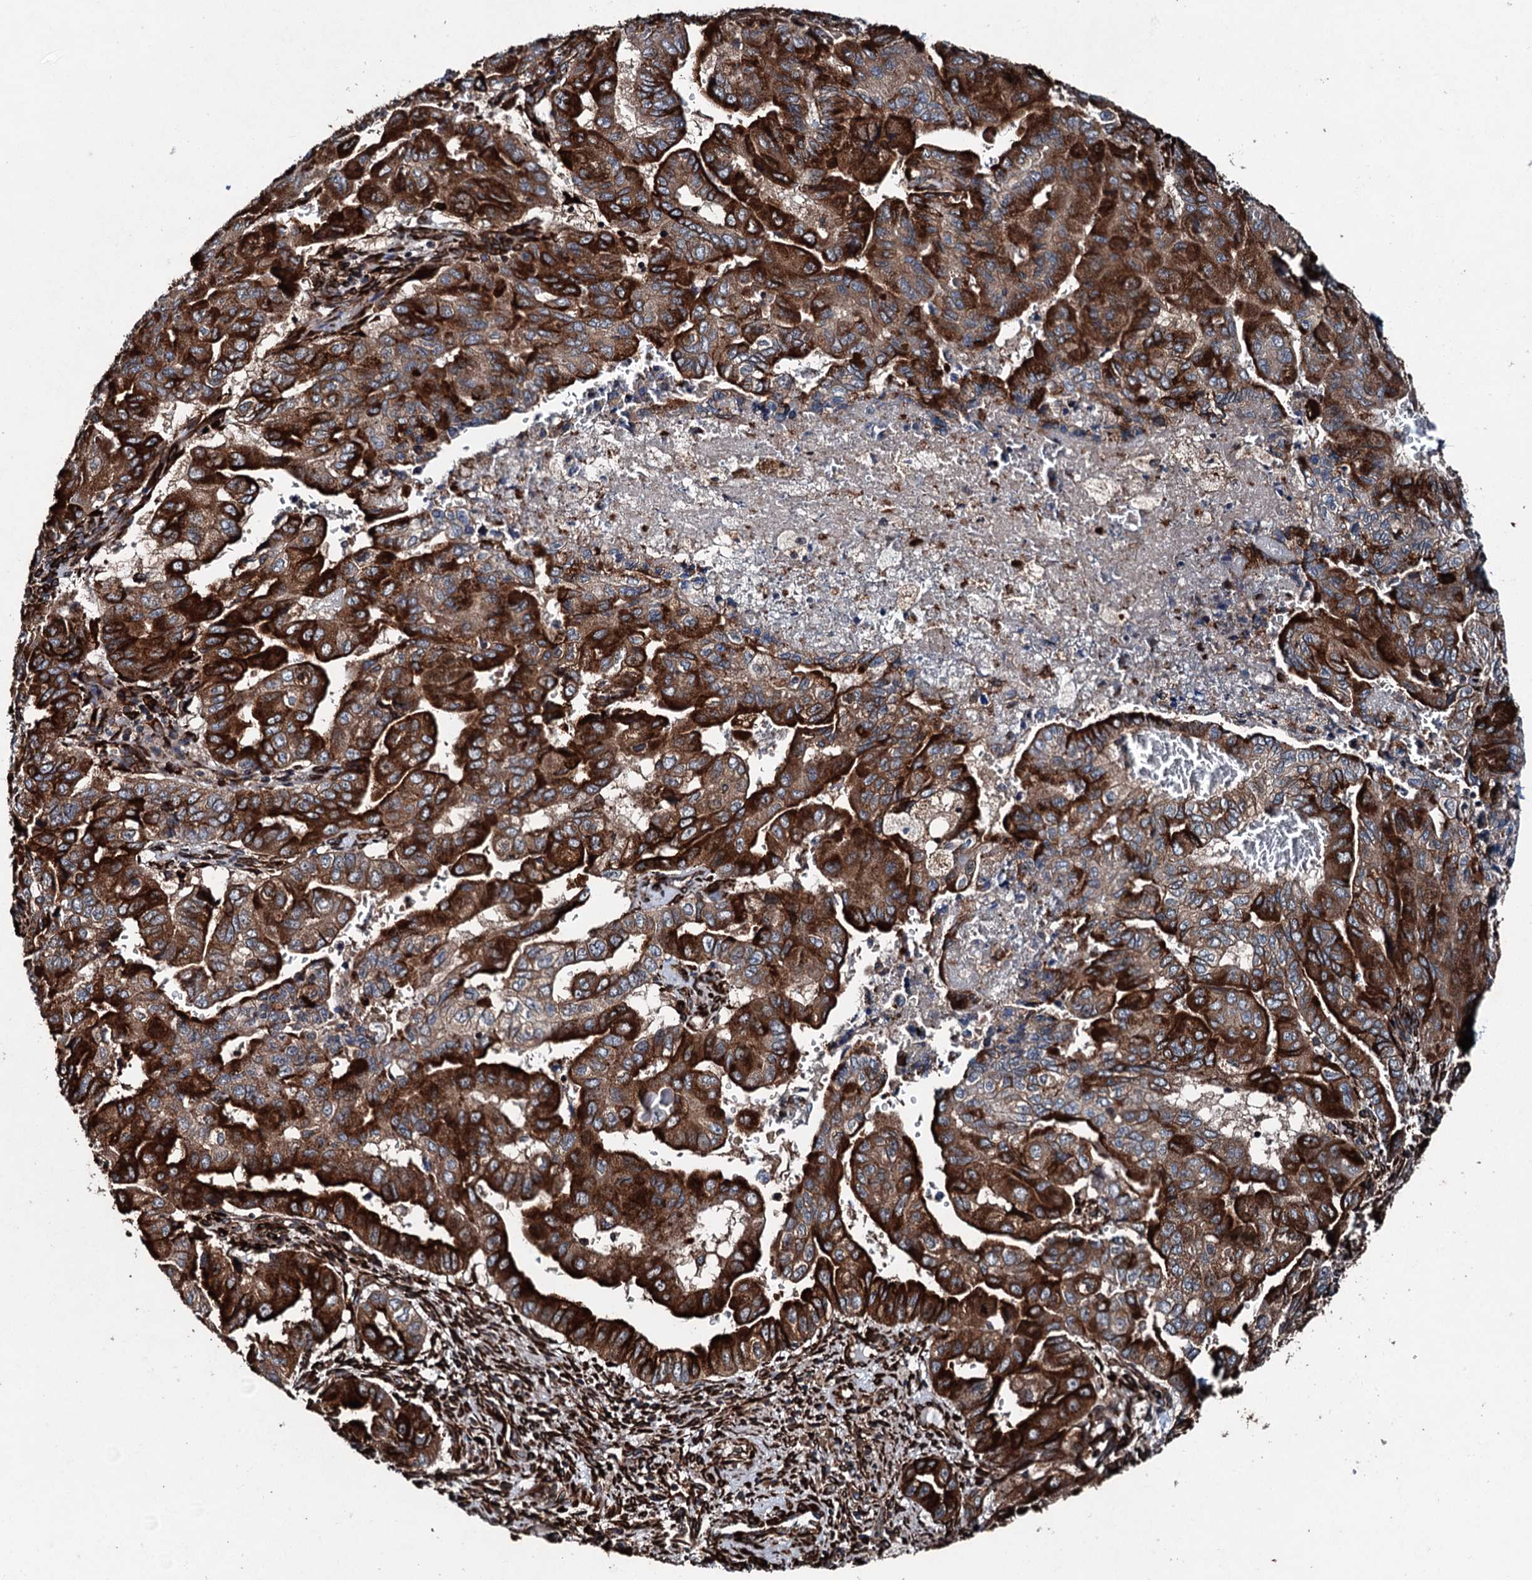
{"staining": {"intensity": "strong", "quantity": ">75%", "location": "cytoplasmic/membranous"}, "tissue": "pancreatic cancer", "cell_type": "Tumor cells", "image_type": "cancer", "snomed": [{"axis": "morphology", "description": "Adenocarcinoma, NOS"}, {"axis": "topography", "description": "Pancreas"}], "caption": "A brown stain labels strong cytoplasmic/membranous expression of a protein in adenocarcinoma (pancreatic) tumor cells. Using DAB (3,3'-diaminobenzidine) (brown) and hematoxylin (blue) stains, captured at high magnification using brightfield microscopy.", "gene": "DDIAS", "patient": {"sex": "male", "age": 51}}